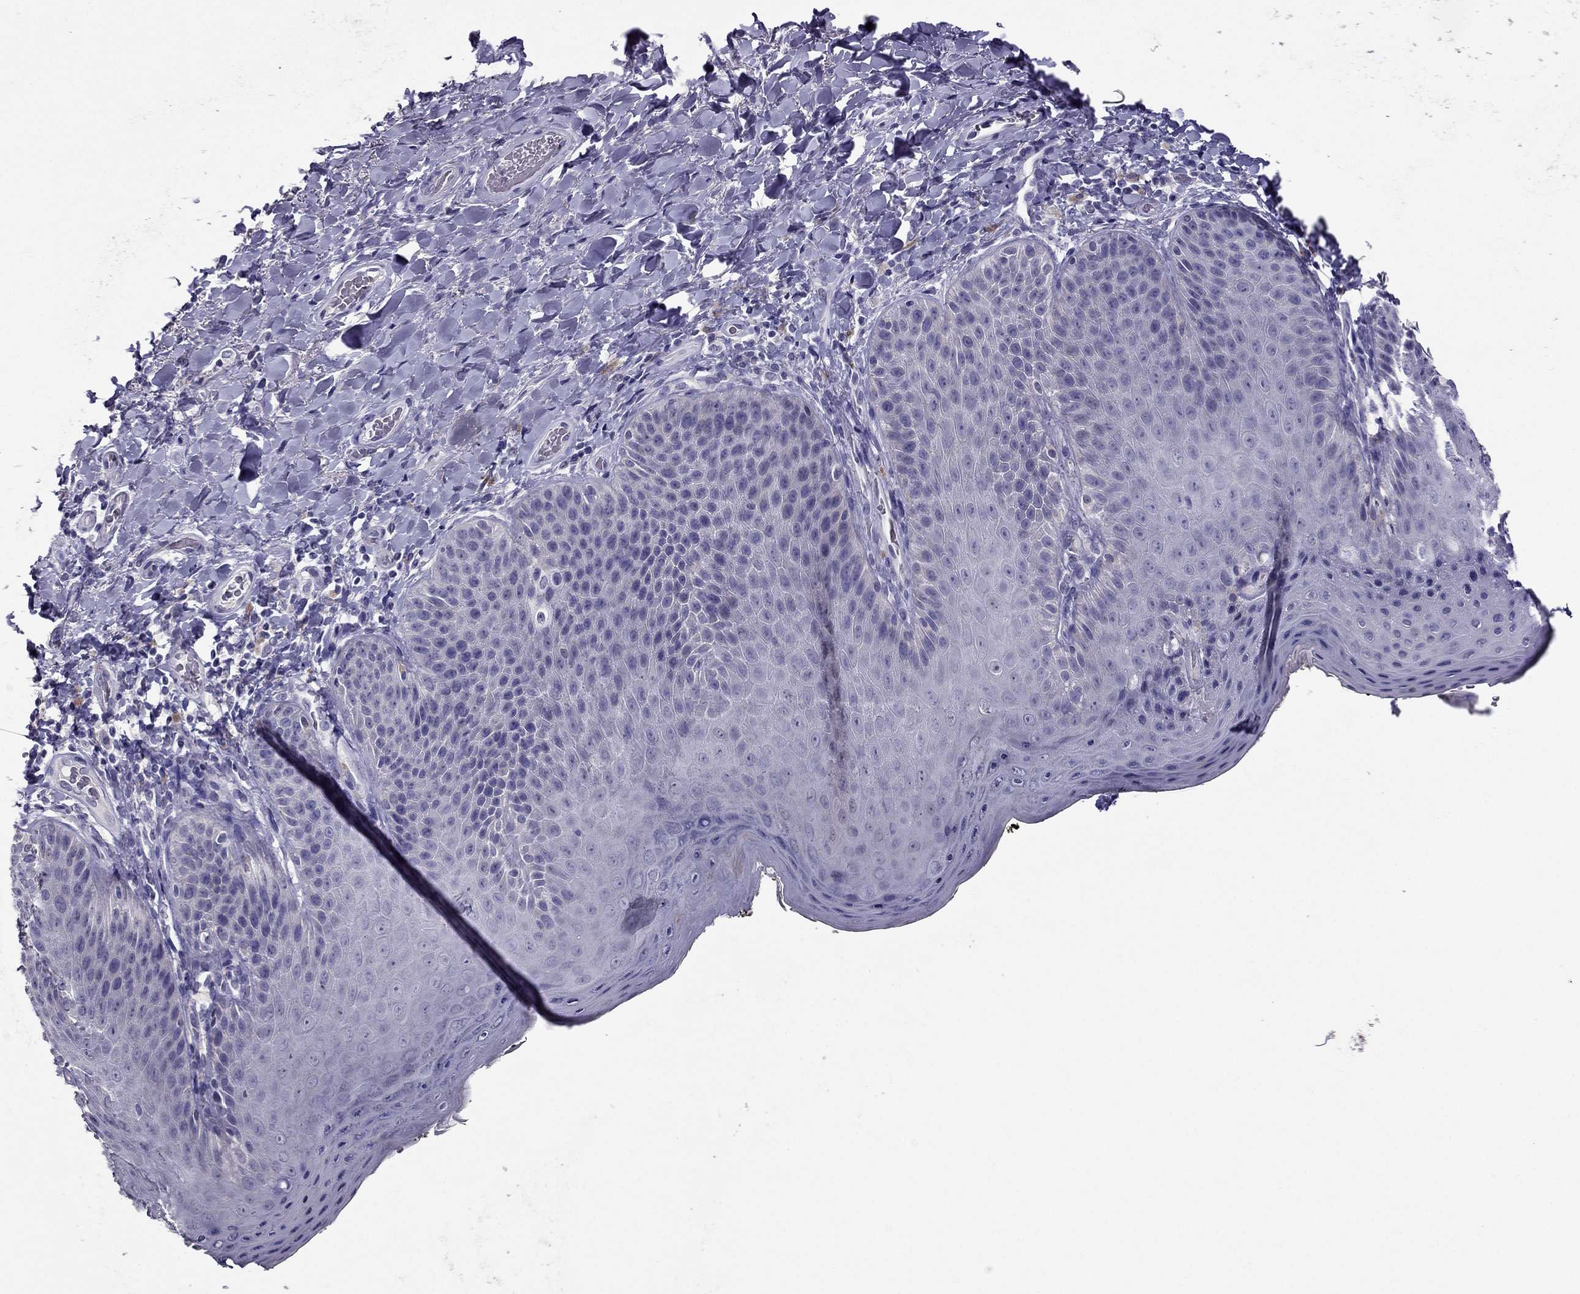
{"staining": {"intensity": "negative", "quantity": "none", "location": "none"}, "tissue": "skin", "cell_type": "Epidermal cells", "image_type": "normal", "snomed": [{"axis": "morphology", "description": "Normal tissue, NOS"}, {"axis": "topography", "description": "Anal"}], "caption": "Skin was stained to show a protein in brown. There is no significant expression in epidermal cells.", "gene": "RHO", "patient": {"sex": "male", "age": 53}}